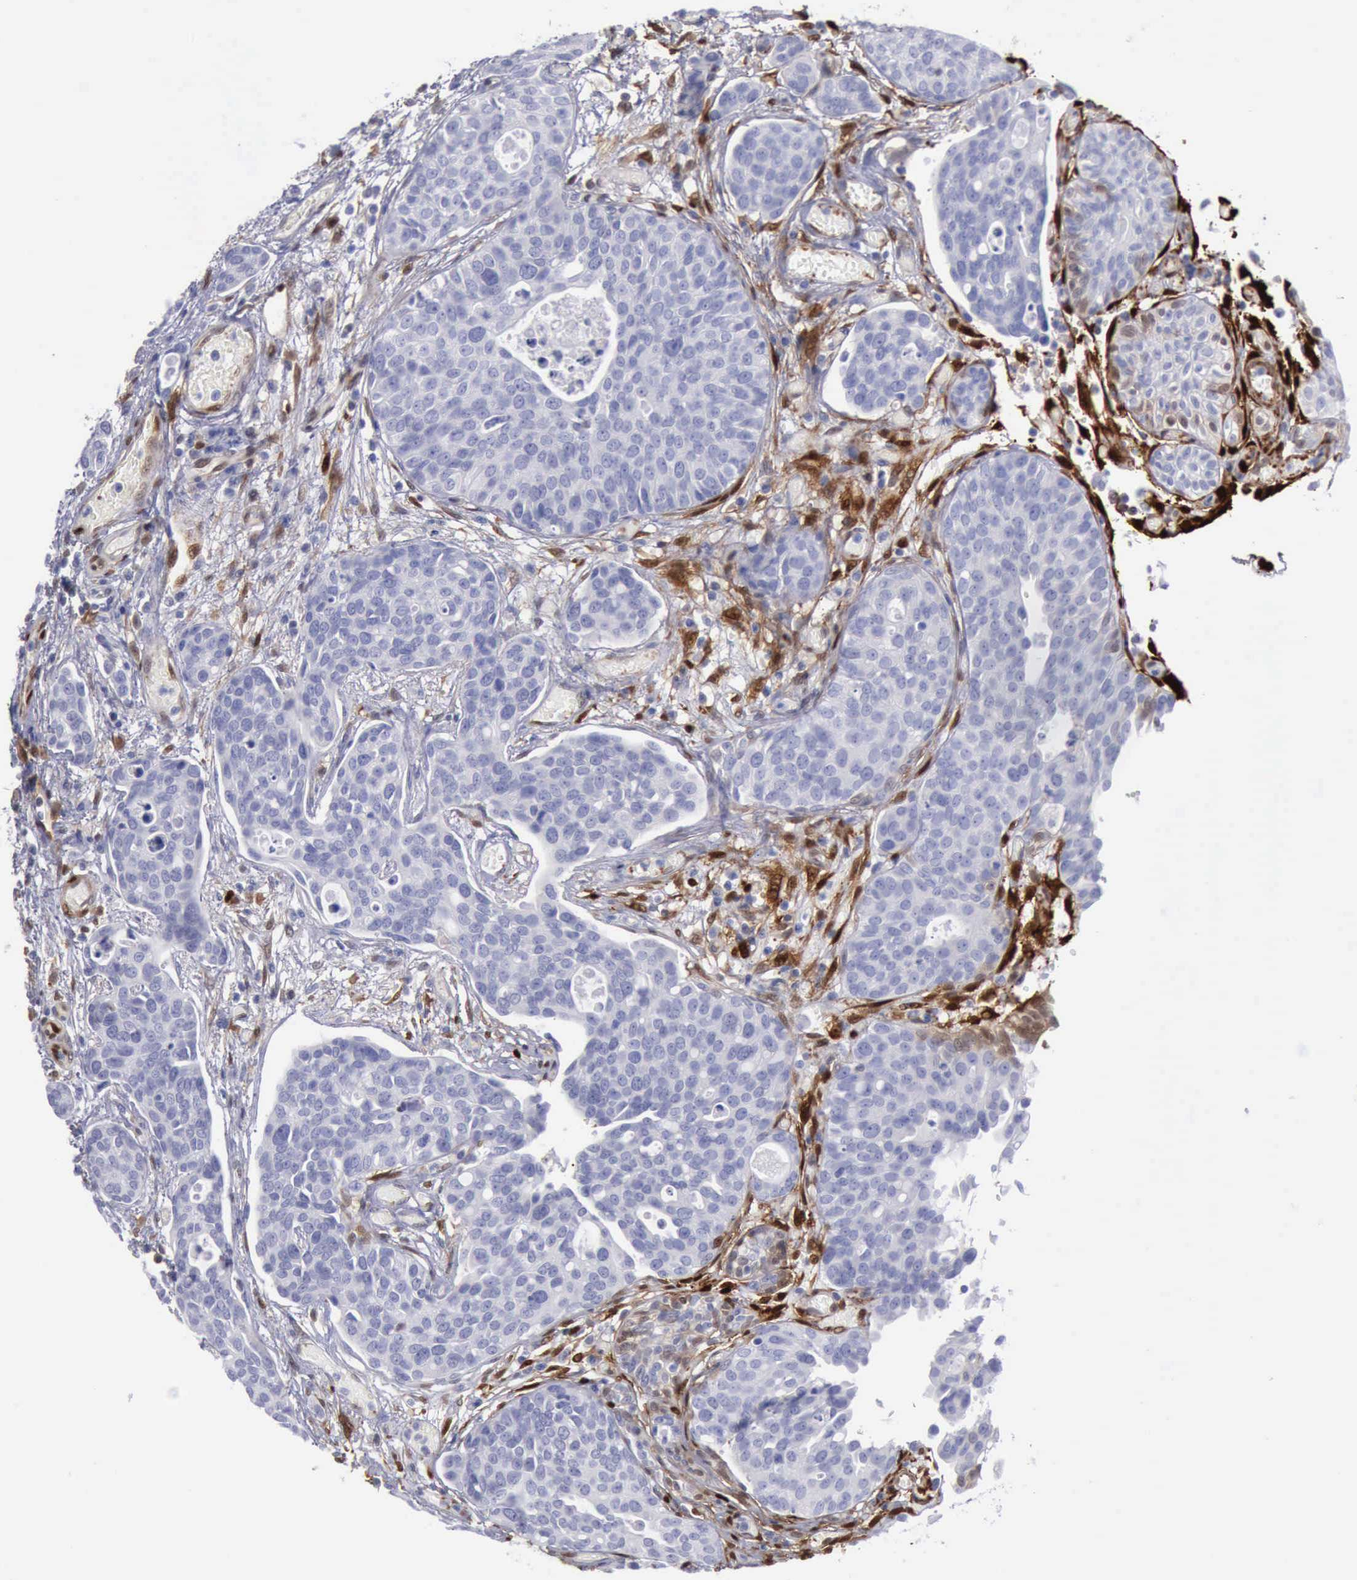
{"staining": {"intensity": "negative", "quantity": "none", "location": "none"}, "tissue": "urothelial cancer", "cell_type": "Tumor cells", "image_type": "cancer", "snomed": [{"axis": "morphology", "description": "Urothelial carcinoma, High grade"}, {"axis": "topography", "description": "Urinary bladder"}], "caption": "Immunohistochemistry micrograph of neoplastic tissue: human urothelial carcinoma (high-grade) stained with DAB (3,3'-diaminobenzidine) displays no significant protein staining in tumor cells.", "gene": "FHL1", "patient": {"sex": "male", "age": 78}}